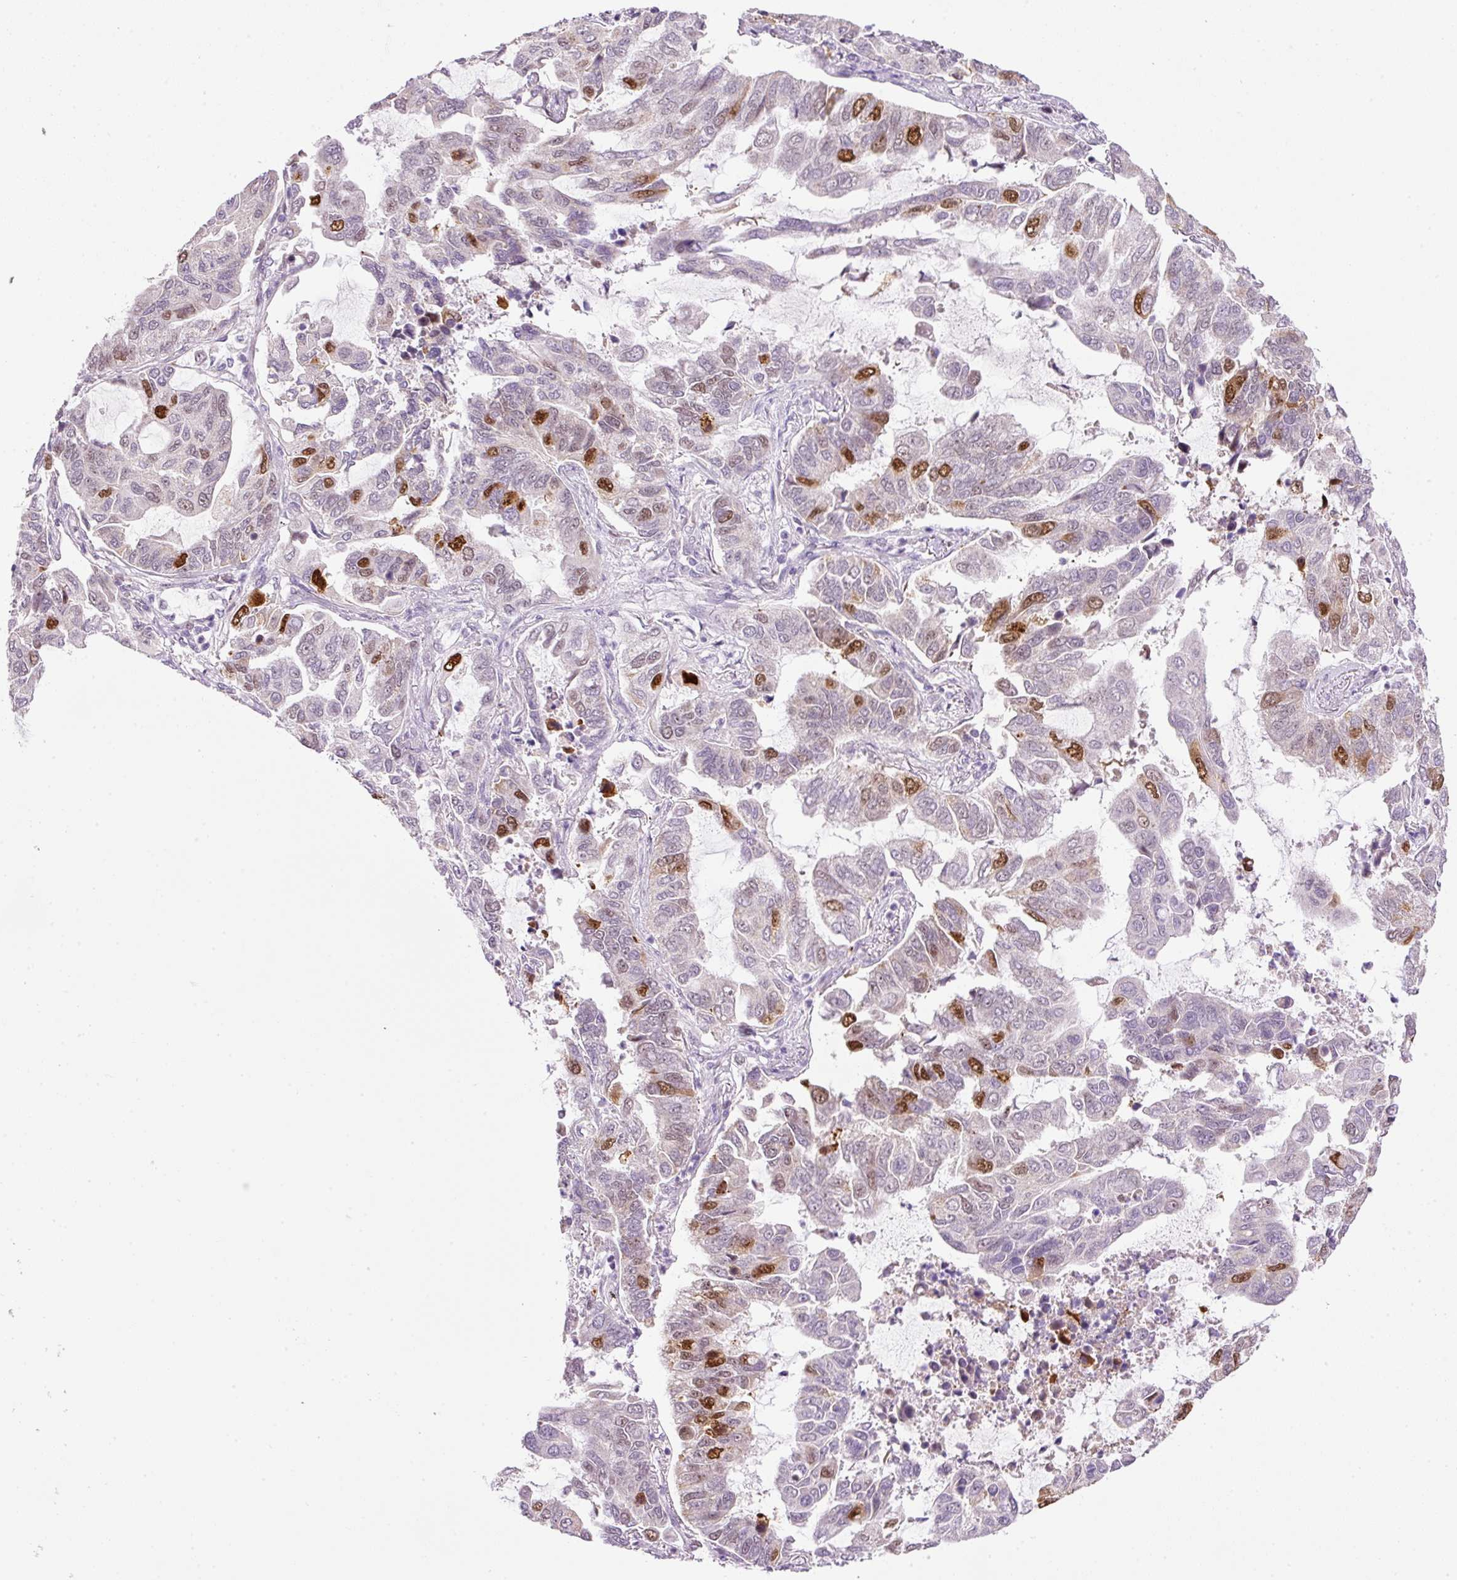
{"staining": {"intensity": "strong", "quantity": "<25%", "location": "nuclear"}, "tissue": "lung cancer", "cell_type": "Tumor cells", "image_type": "cancer", "snomed": [{"axis": "morphology", "description": "Adenocarcinoma, NOS"}, {"axis": "topography", "description": "Lung"}], "caption": "This histopathology image reveals lung cancer stained with immunohistochemistry to label a protein in brown. The nuclear of tumor cells show strong positivity for the protein. Nuclei are counter-stained blue.", "gene": "KPNA2", "patient": {"sex": "male", "age": 64}}